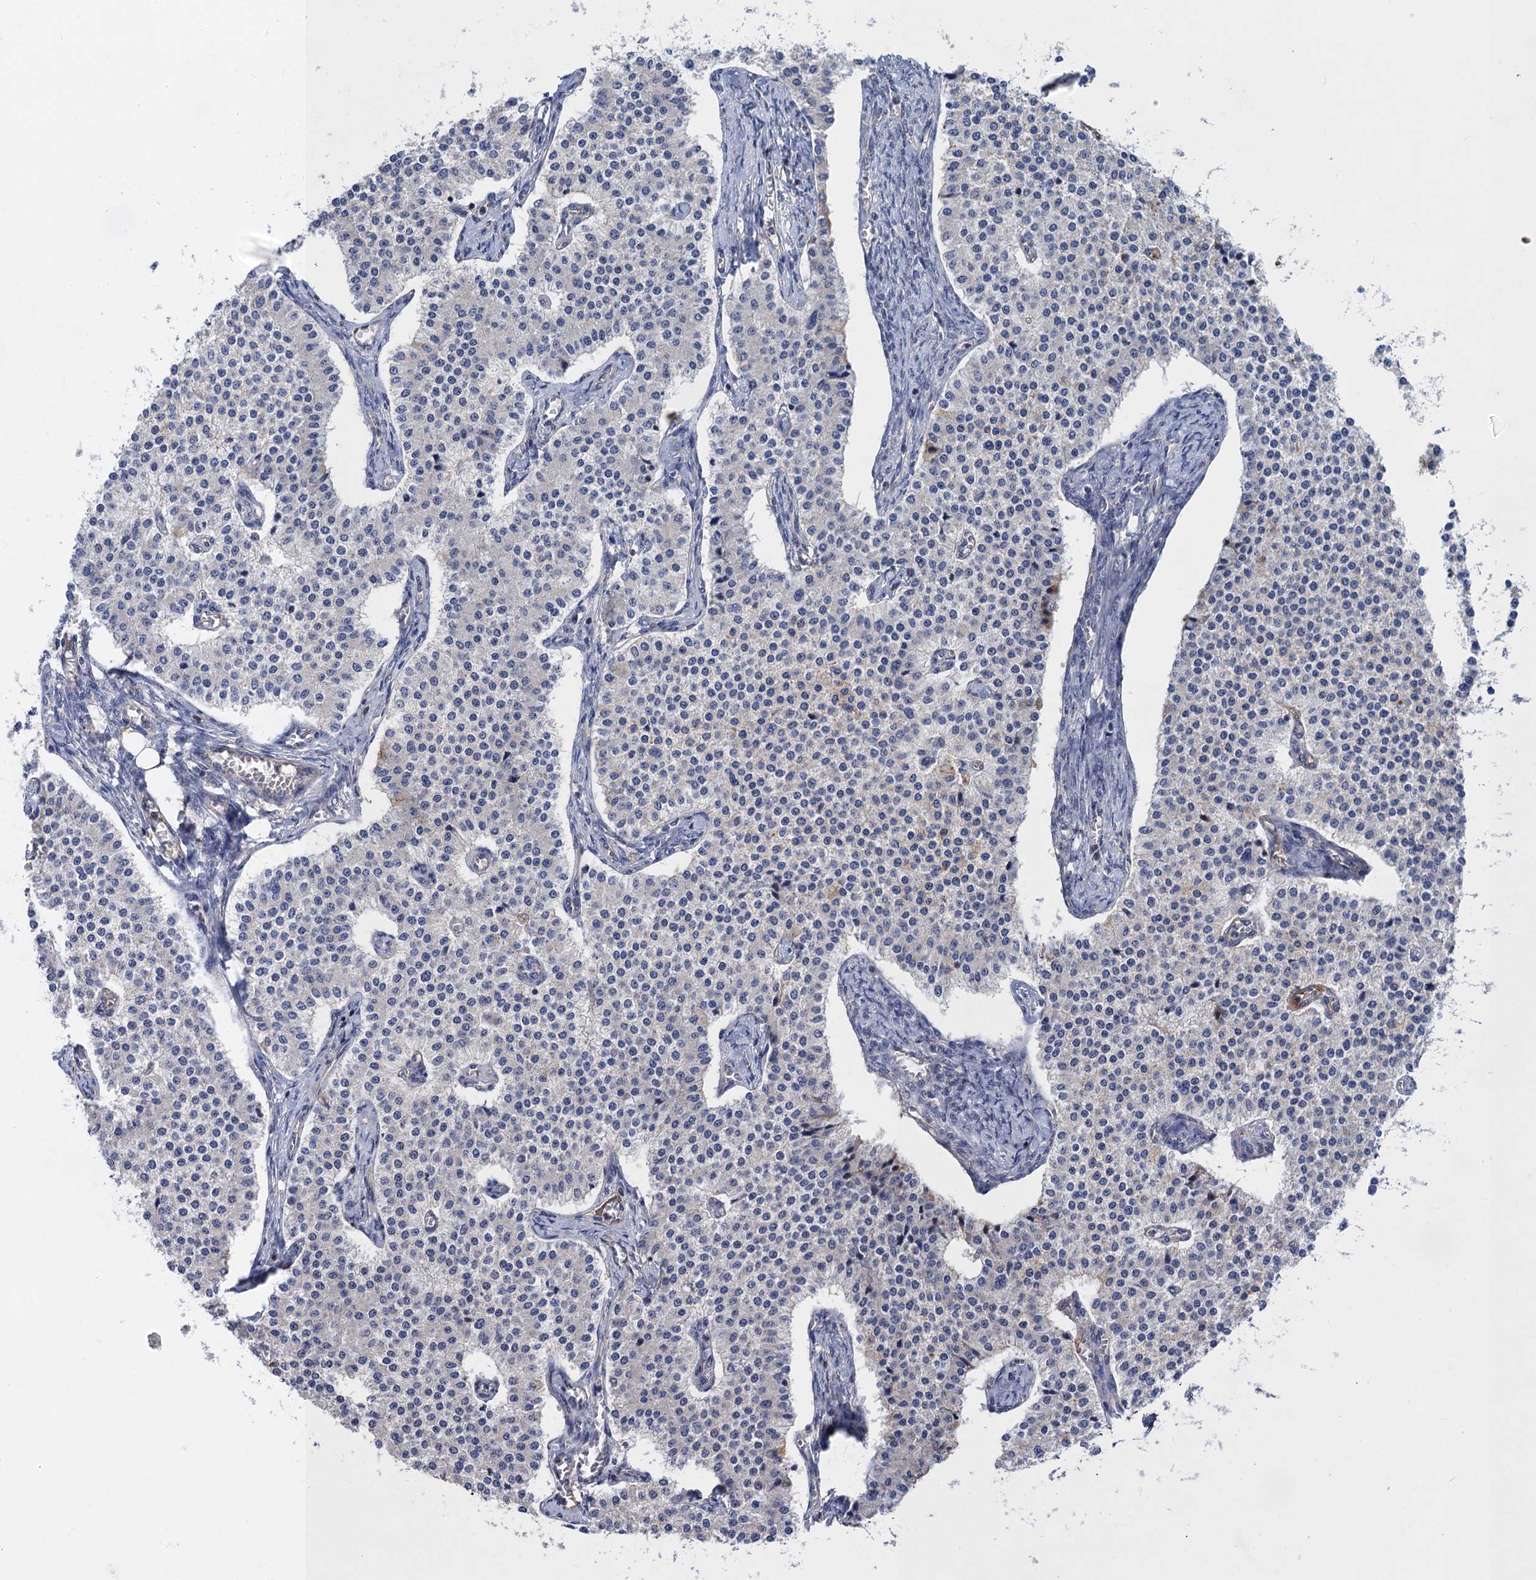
{"staining": {"intensity": "negative", "quantity": "none", "location": "none"}, "tissue": "carcinoid", "cell_type": "Tumor cells", "image_type": "cancer", "snomed": [{"axis": "morphology", "description": "Carcinoid, malignant, NOS"}, {"axis": "topography", "description": "Colon"}], "caption": "This is an immunohistochemistry (IHC) photomicrograph of human carcinoid (malignant). There is no staining in tumor cells.", "gene": "DGKA", "patient": {"sex": "female", "age": 52}}